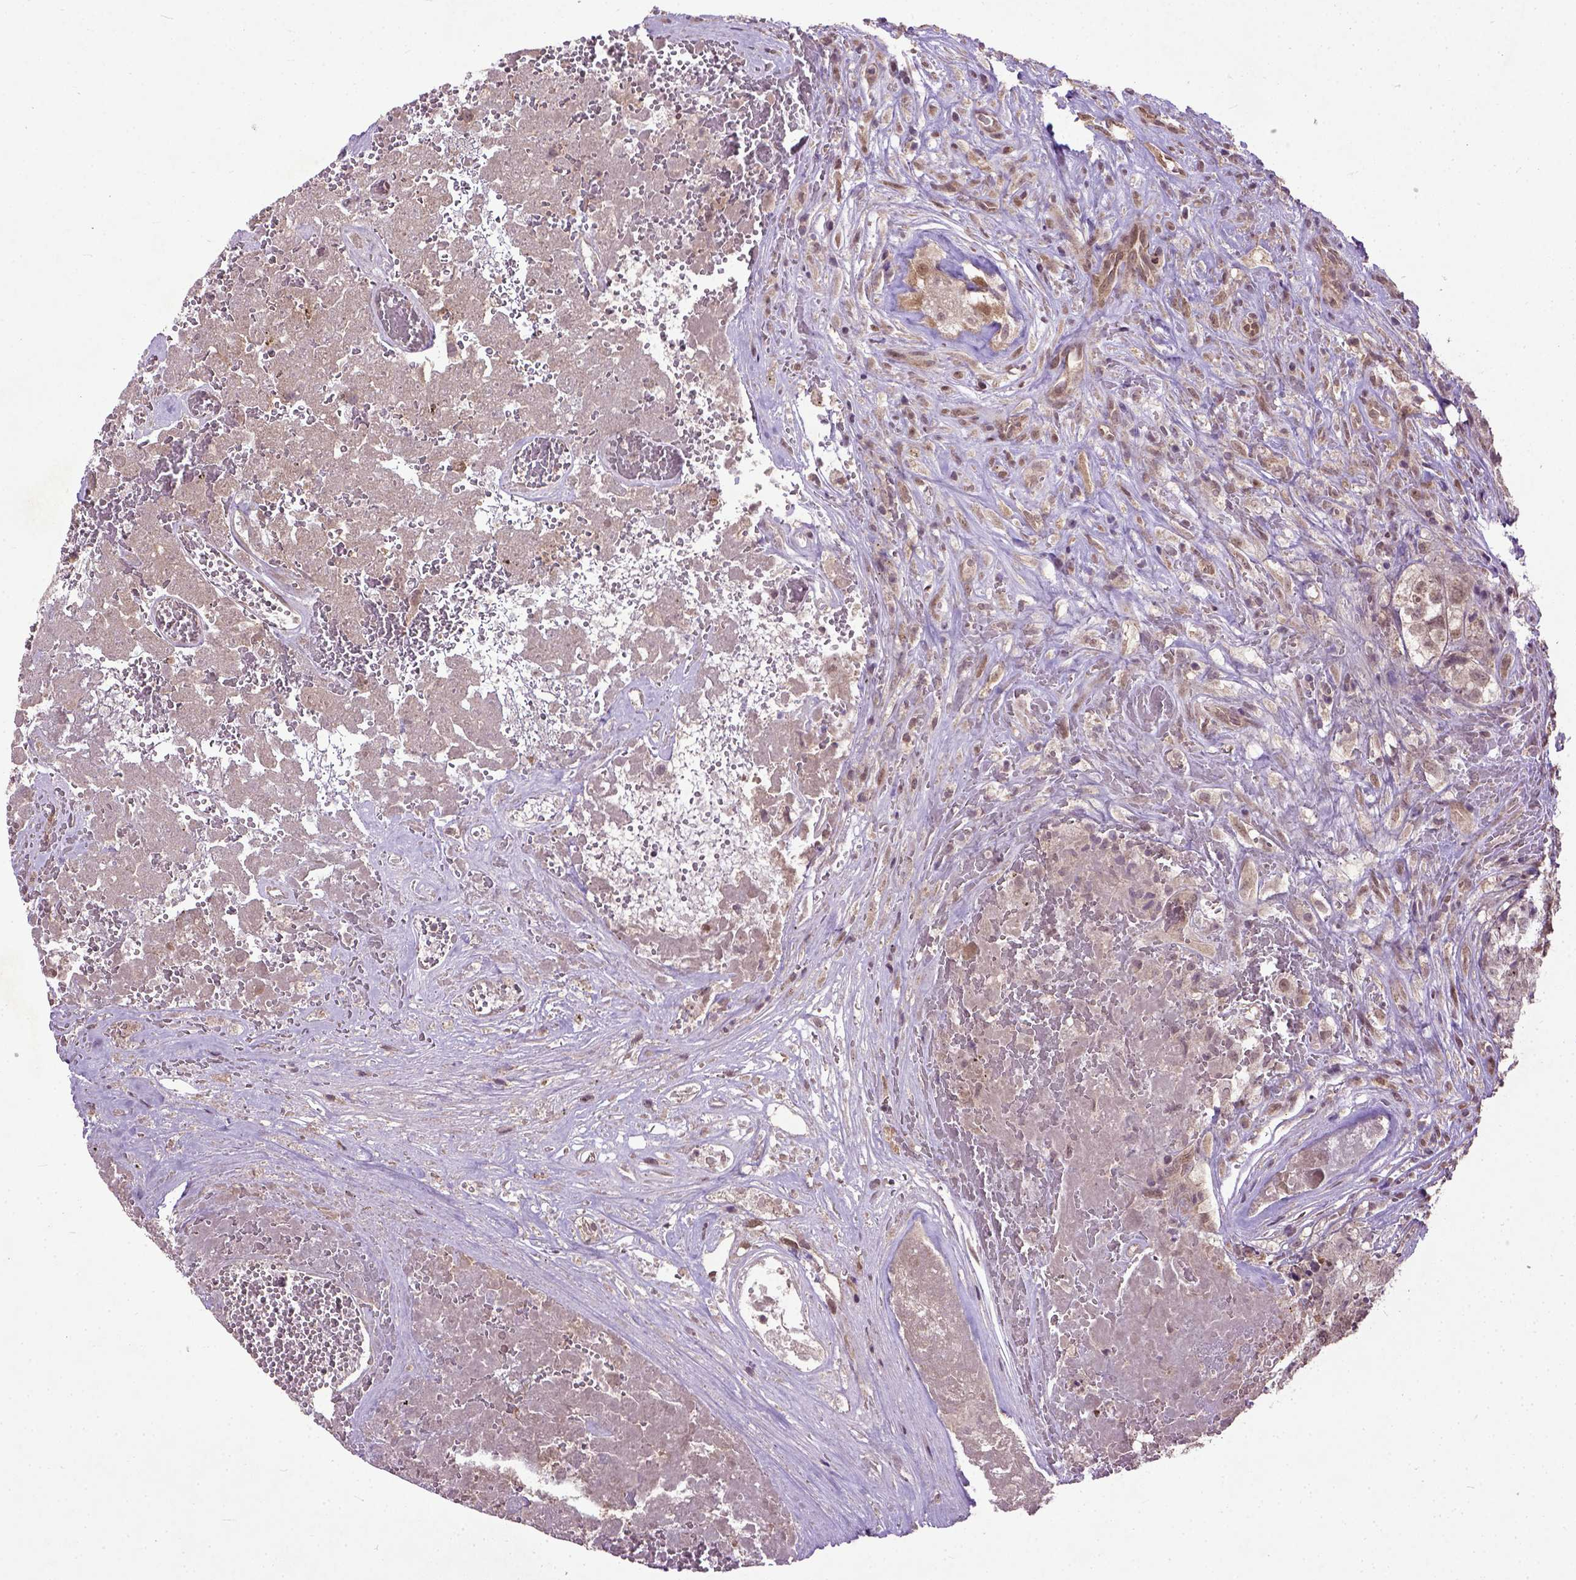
{"staining": {"intensity": "moderate", "quantity": ">75%", "location": "cytoplasmic/membranous,nuclear"}, "tissue": "testis cancer", "cell_type": "Tumor cells", "image_type": "cancer", "snomed": [{"axis": "morphology", "description": "Carcinoma, Embryonal, NOS"}, {"axis": "topography", "description": "Testis"}], "caption": "Testis cancer (embryonal carcinoma) stained for a protein shows moderate cytoplasmic/membranous and nuclear positivity in tumor cells.", "gene": "UBA3", "patient": {"sex": "male", "age": 18}}